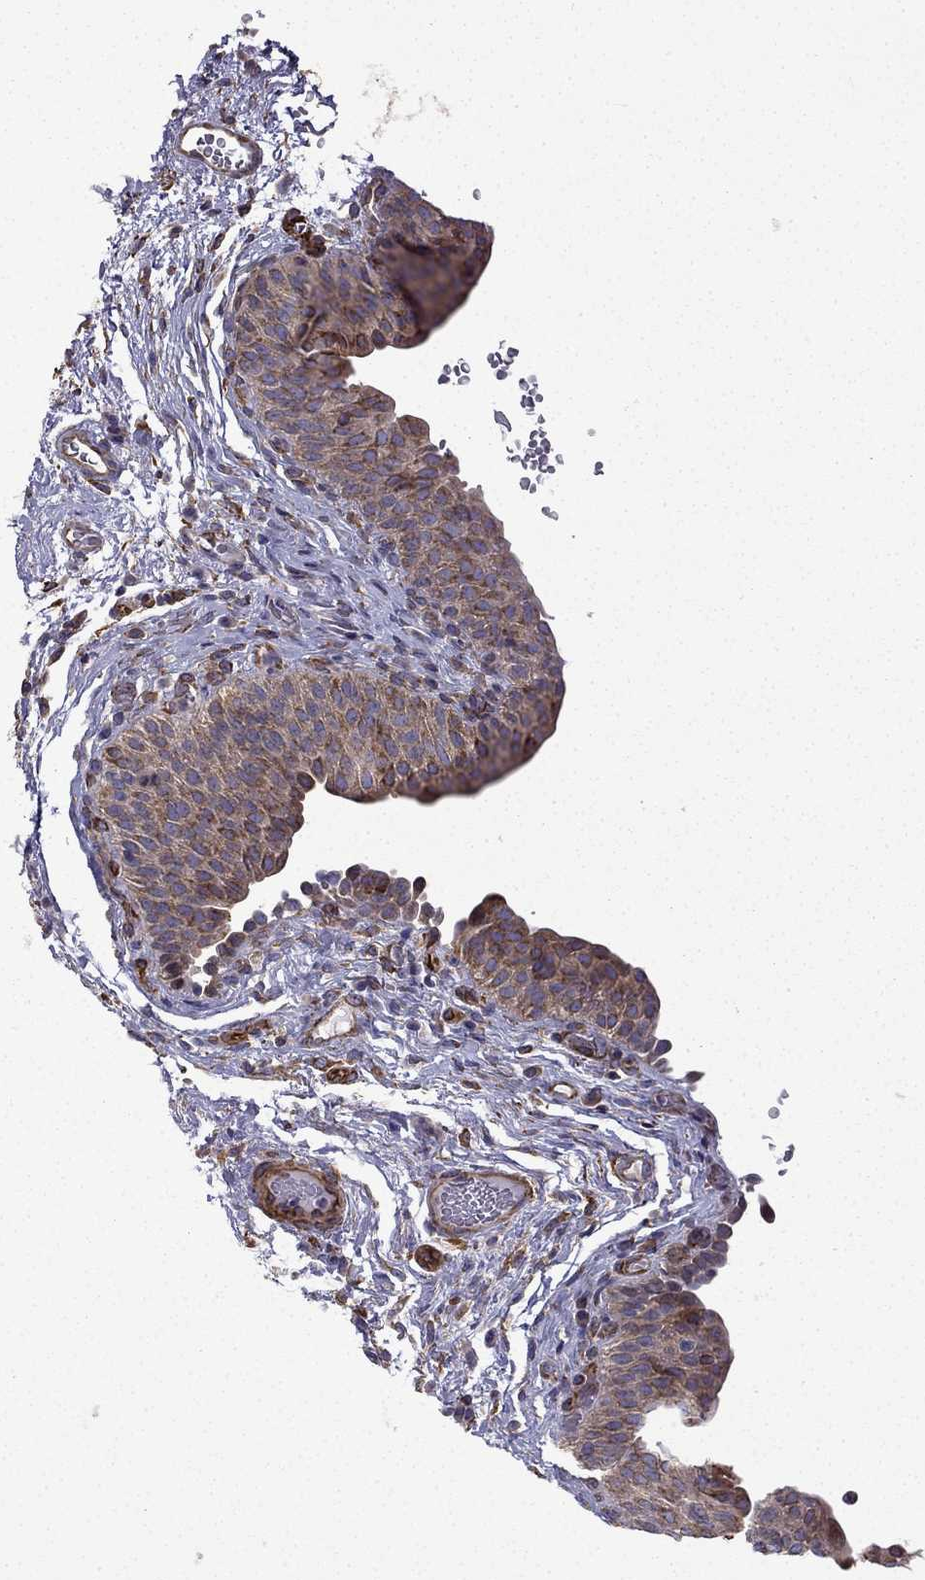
{"staining": {"intensity": "strong", "quantity": ">75%", "location": "cytoplasmic/membranous"}, "tissue": "urinary bladder", "cell_type": "Urothelial cells", "image_type": "normal", "snomed": [{"axis": "morphology", "description": "Normal tissue, NOS"}, {"axis": "topography", "description": "Urinary bladder"}], "caption": "A brown stain labels strong cytoplasmic/membranous staining of a protein in urothelial cells of normal human urinary bladder.", "gene": "MAP4", "patient": {"sex": "male", "age": 66}}